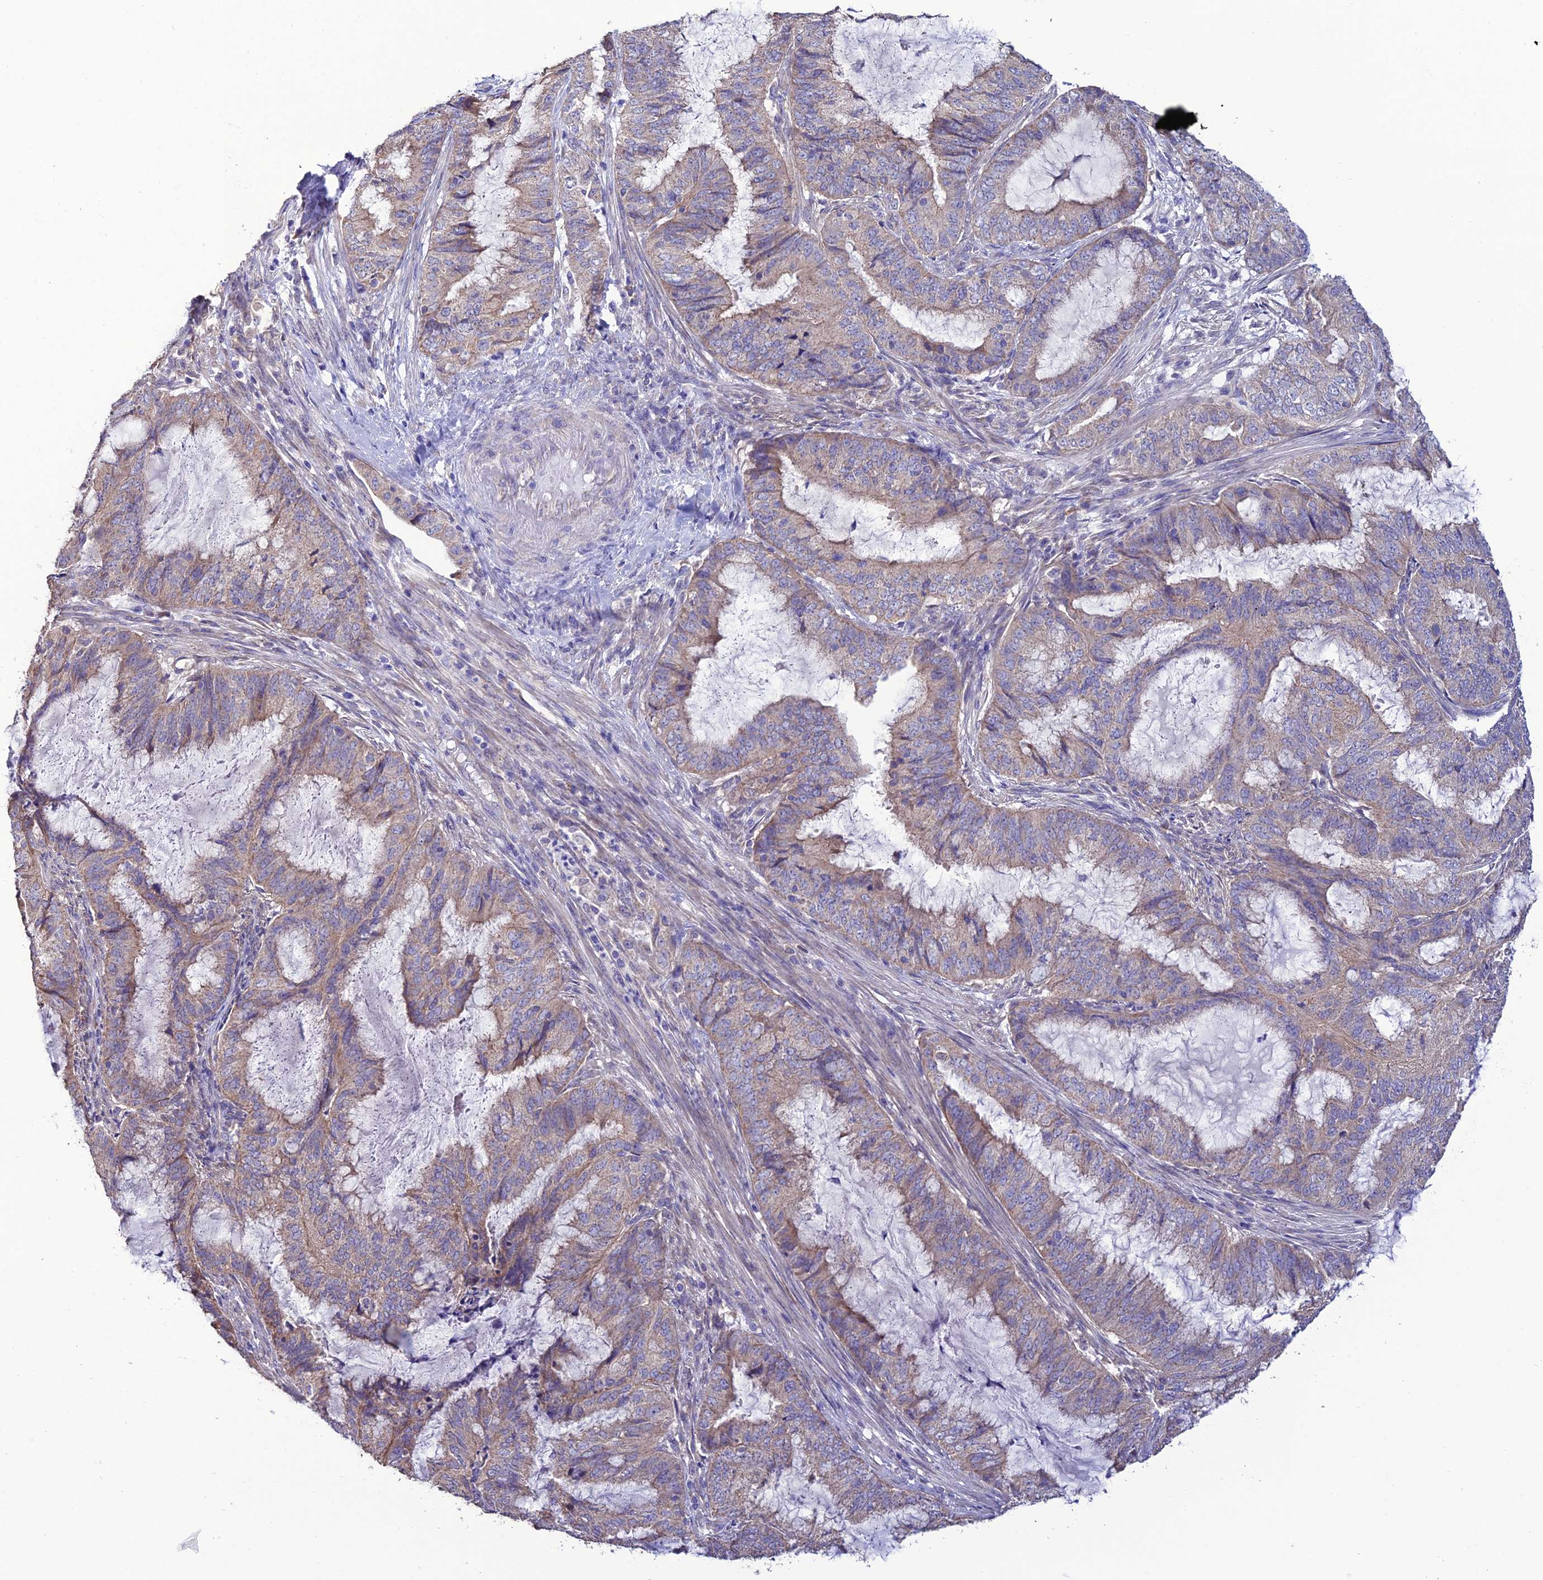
{"staining": {"intensity": "weak", "quantity": "25%-75%", "location": "cytoplasmic/membranous"}, "tissue": "endometrial cancer", "cell_type": "Tumor cells", "image_type": "cancer", "snomed": [{"axis": "morphology", "description": "Adenocarcinoma, NOS"}, {"axis": "topography", "description": "Endometrium"}], "caption": "A brown stain labels weak cytoplasmic/membranous positivity of a protein in human endometrial cancer (adenocarcinoma) tumor cells. (DAB (3,3'-diaminobenzidine) = brown stain, brightfield microscopy at high magnification).", "gene": "HOGA1", "patient": {"sex": "female", "age": 51}}